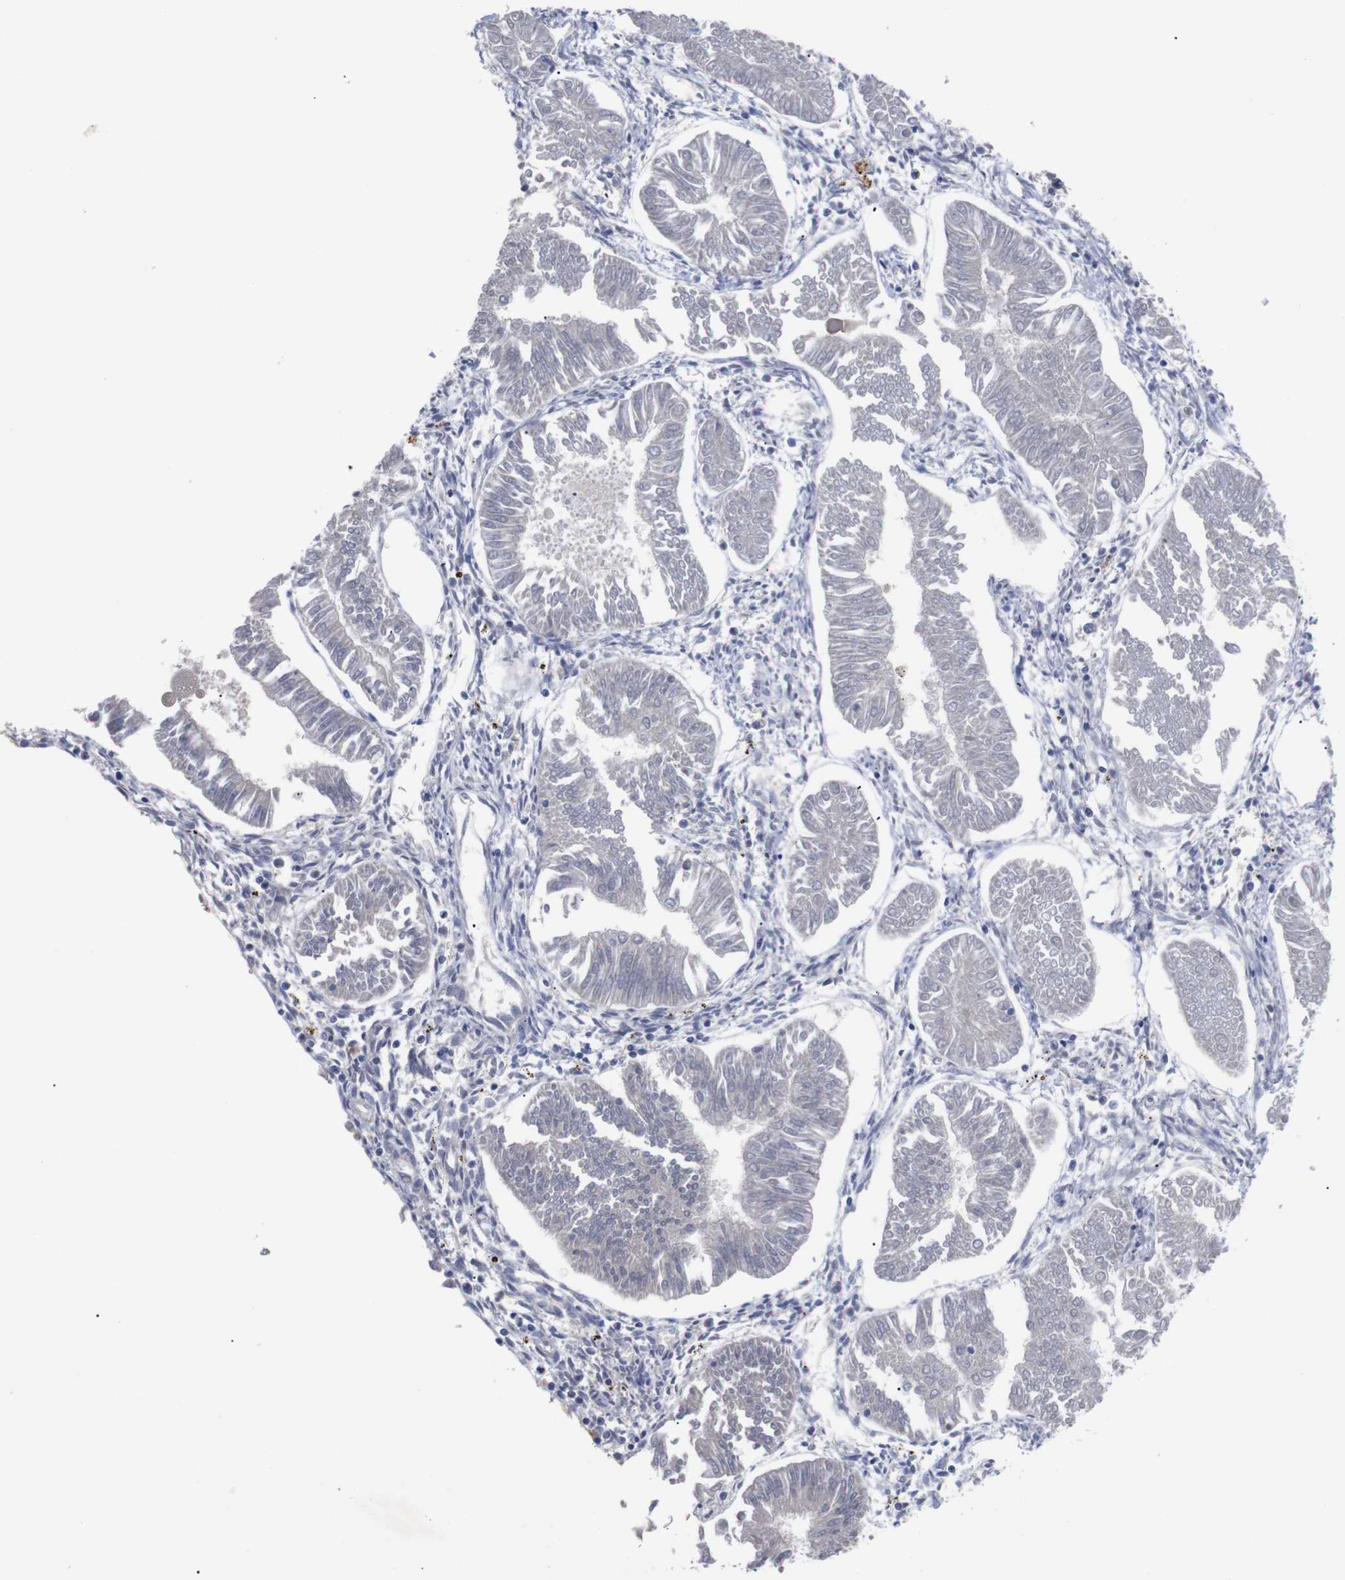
{"staining": {"intensity": "negative", "quantity": "none", "location": "none"}, "tissue": "endometrial cancer", "cell_type": "Tumor cells", "image_type": "cancer", "snomed": [{"axis": "morphology", "description": "Adenocarcinoma, NOS"}, {"axis": "topography", "description": "Endometrium"}], "caption": "This is an IHC photomicrograph of human endometrial cancer (adenocarcinoma). There is no staining in tumor cells.", "gene": "C5AR1", "patient": {"sex": "female", "age": 53}}